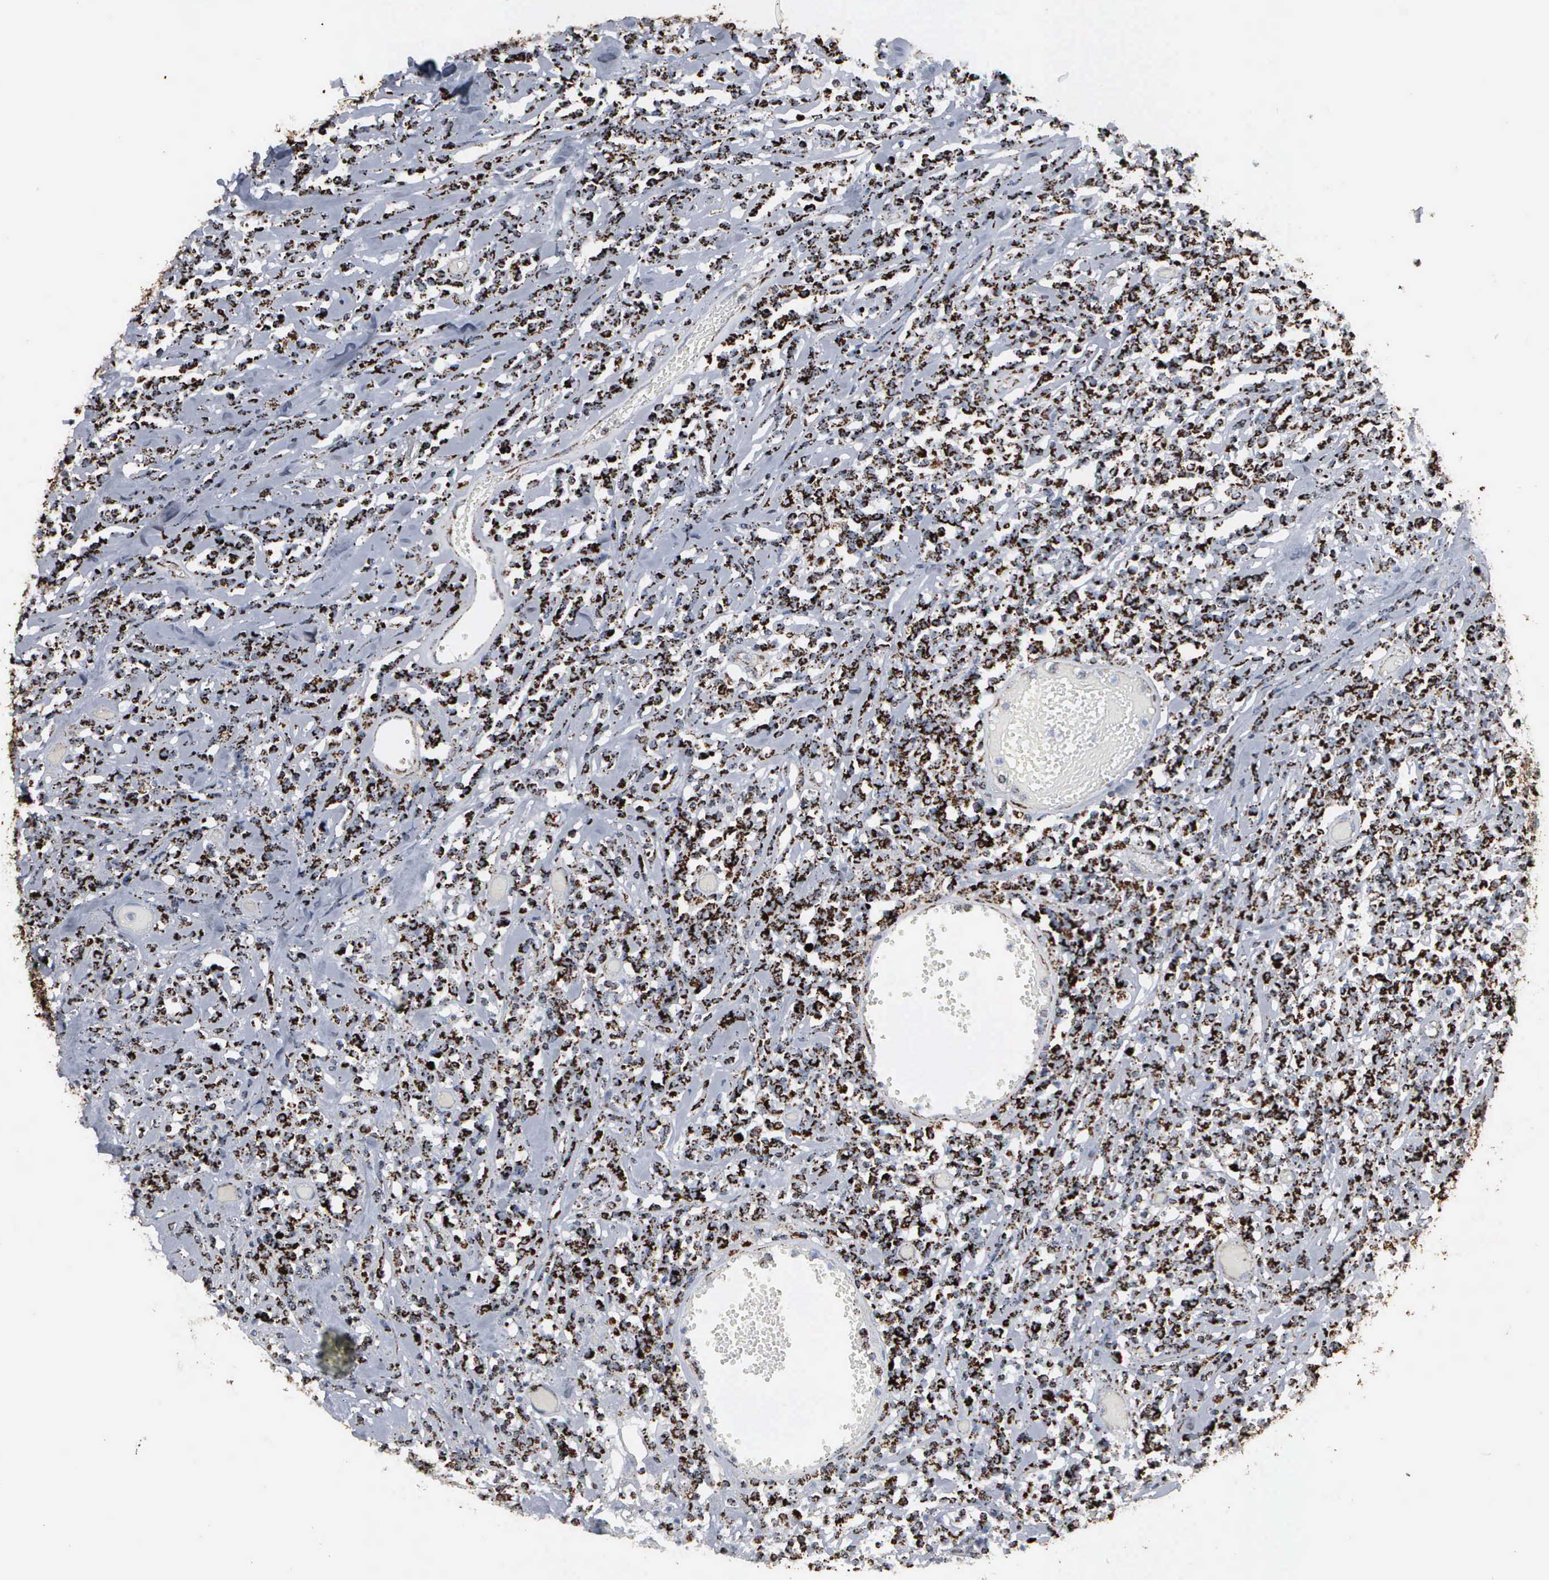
{"staining": {"intensity": "strong", "quantity": ">75%", "location": "cytoplasmic/membranous"}, "tissue": "lymphoma", "cell_type": "Tumor cells", "image_type": "cancer", "snomed": [{"axis": "morphology", "description": "Malignant lymphoma, non-Hodgkin's type, High grade"}, {"axis": "topography", "description": "Colon"}], "caption": "This image shows IHC staining of lymphoma, with high strong cytoplasmic/membranous positivity in approximately >75% of tumor cells.", "gene": "HSPA9", "patient": {"sex": "male", "age": 82}}